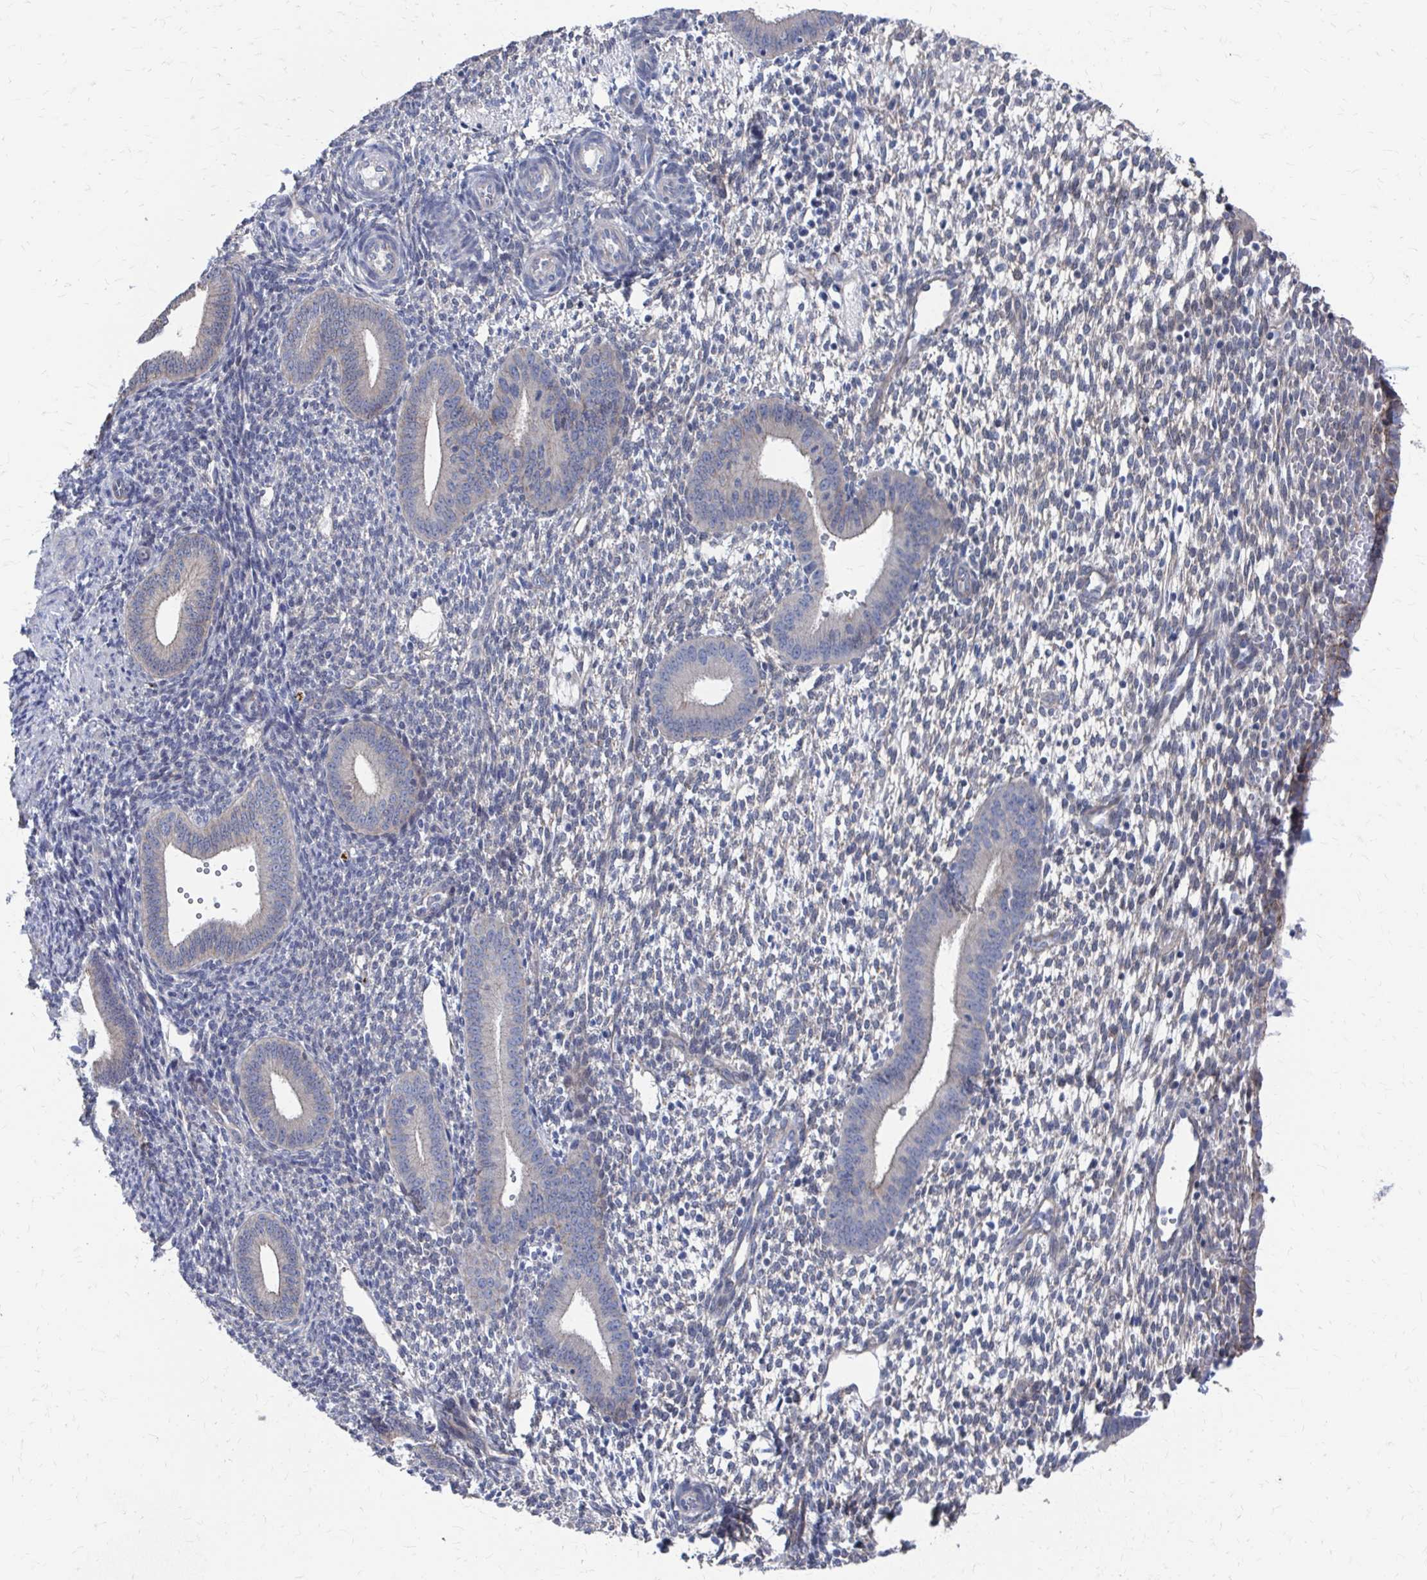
{"staining": {"intensity": "negative", "quantity": "none", "location": "none"}, "tissue": "endometrium", "cell_type": "Cells in endometrial stroma", "image_type": "normal", "snomed": [{"axis": "morphology", "description": "Normal tissue, NOS"}, {"axis": "topography", "description": "Endometrium"}], "caption": "Immunohistochemistry (IHC) of normal endometrium shows no expression in cells in endometrial stroma. The staining was performed using DAB (3,3'-diaminobenzidine) to visualize the protein expression in brown, while the nuclei were stained in blue with hematoxylin (Magnification: 20x).", "gene": "PLEKHG7", "patient": {"sex": "female", "age": 40}}